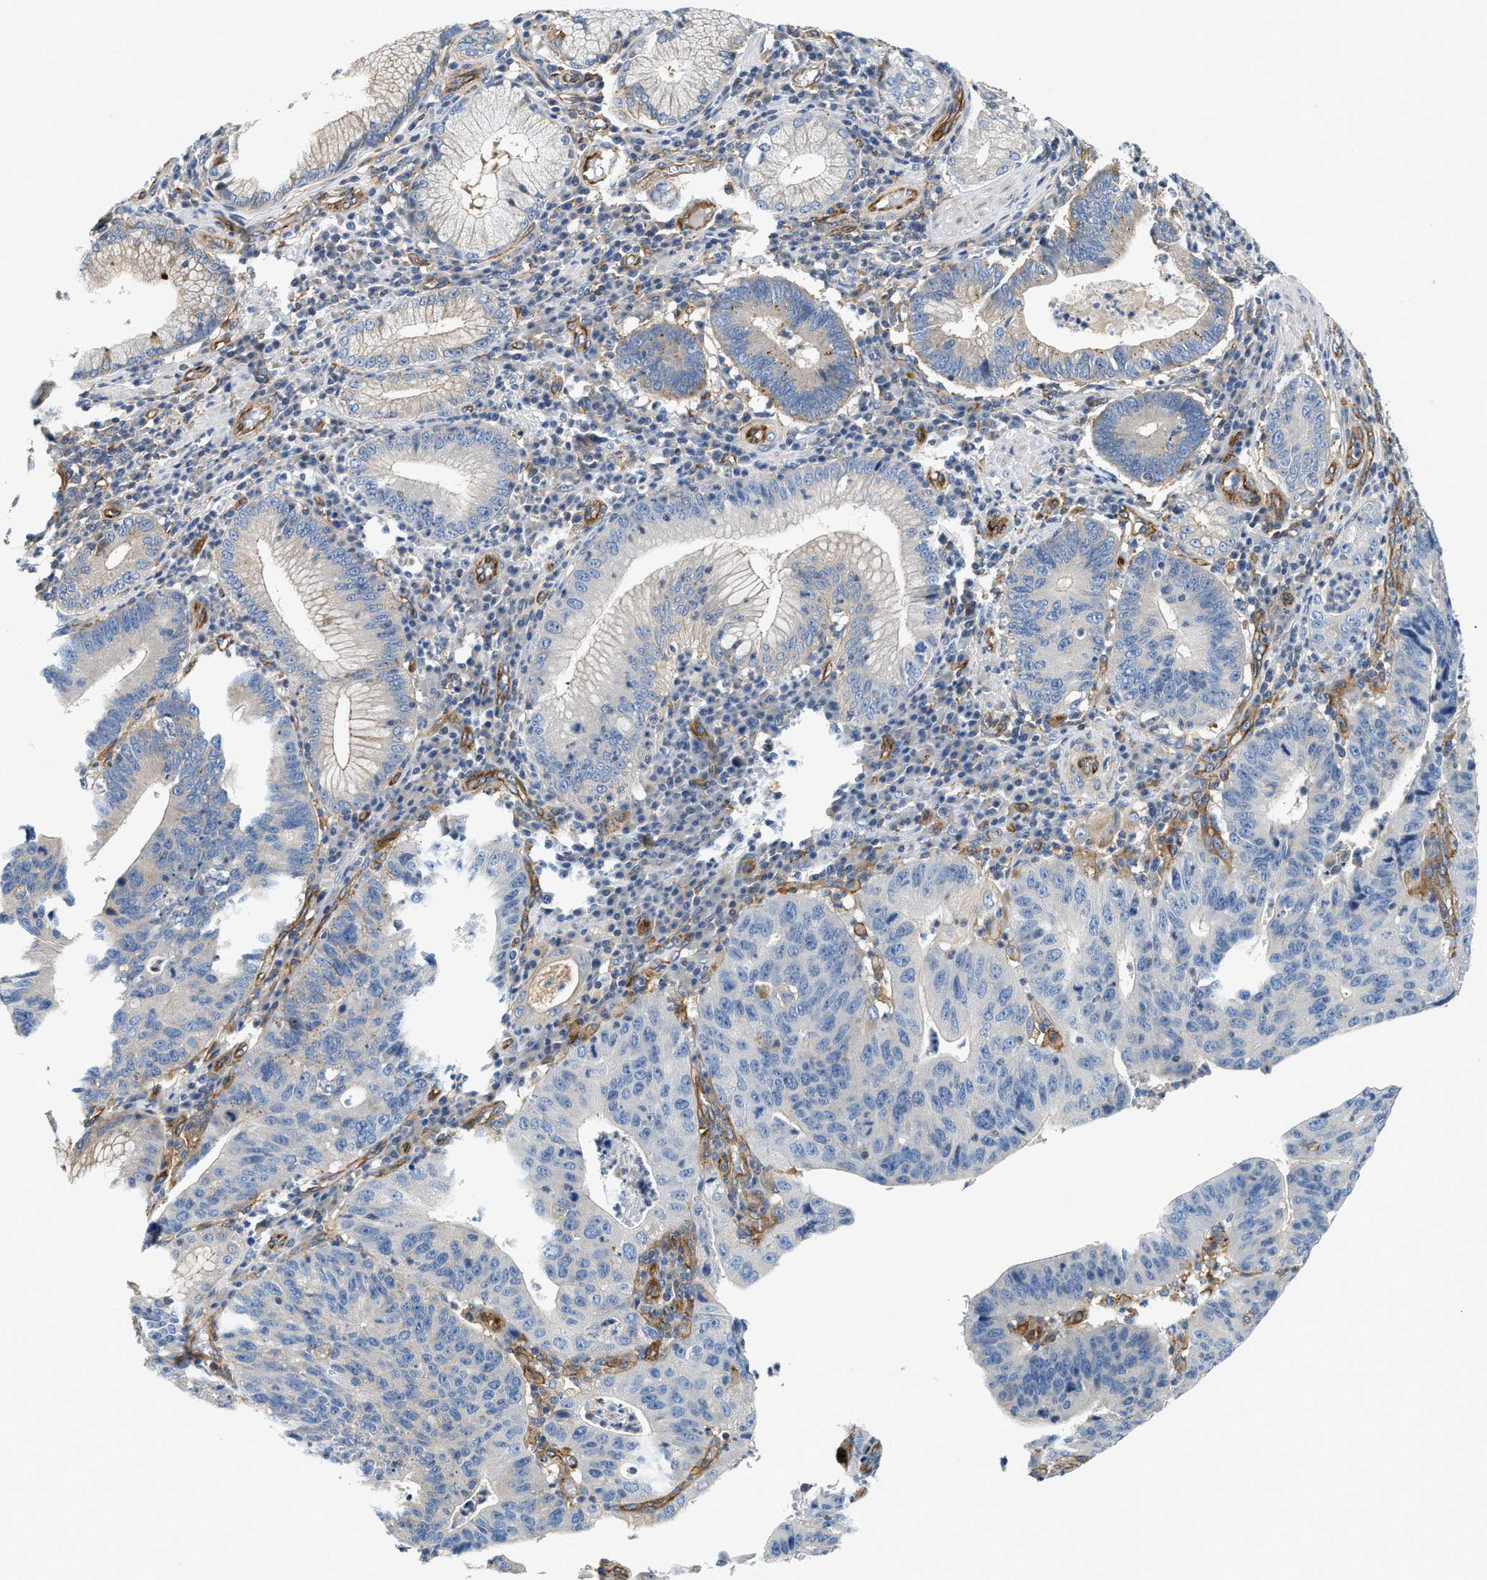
{"staining": {"intensity": "negative", "quantity": "none", "location": "none"}, "tissue": "stomach cancer", "cell_type": "Tumor cells", "image_type": "cancer", "snomed": [{"axis": "morphology", "description": "Adenocarcinoma, NOS"}, {"axis": "topography", "description": "Stomach"}], "caption": "Tumor cells are negative for brown protein staining in stomach cancer (adenocarcinoma).", "gene": "NSUN7", "patient": {"sex": "male", "age": 59}}